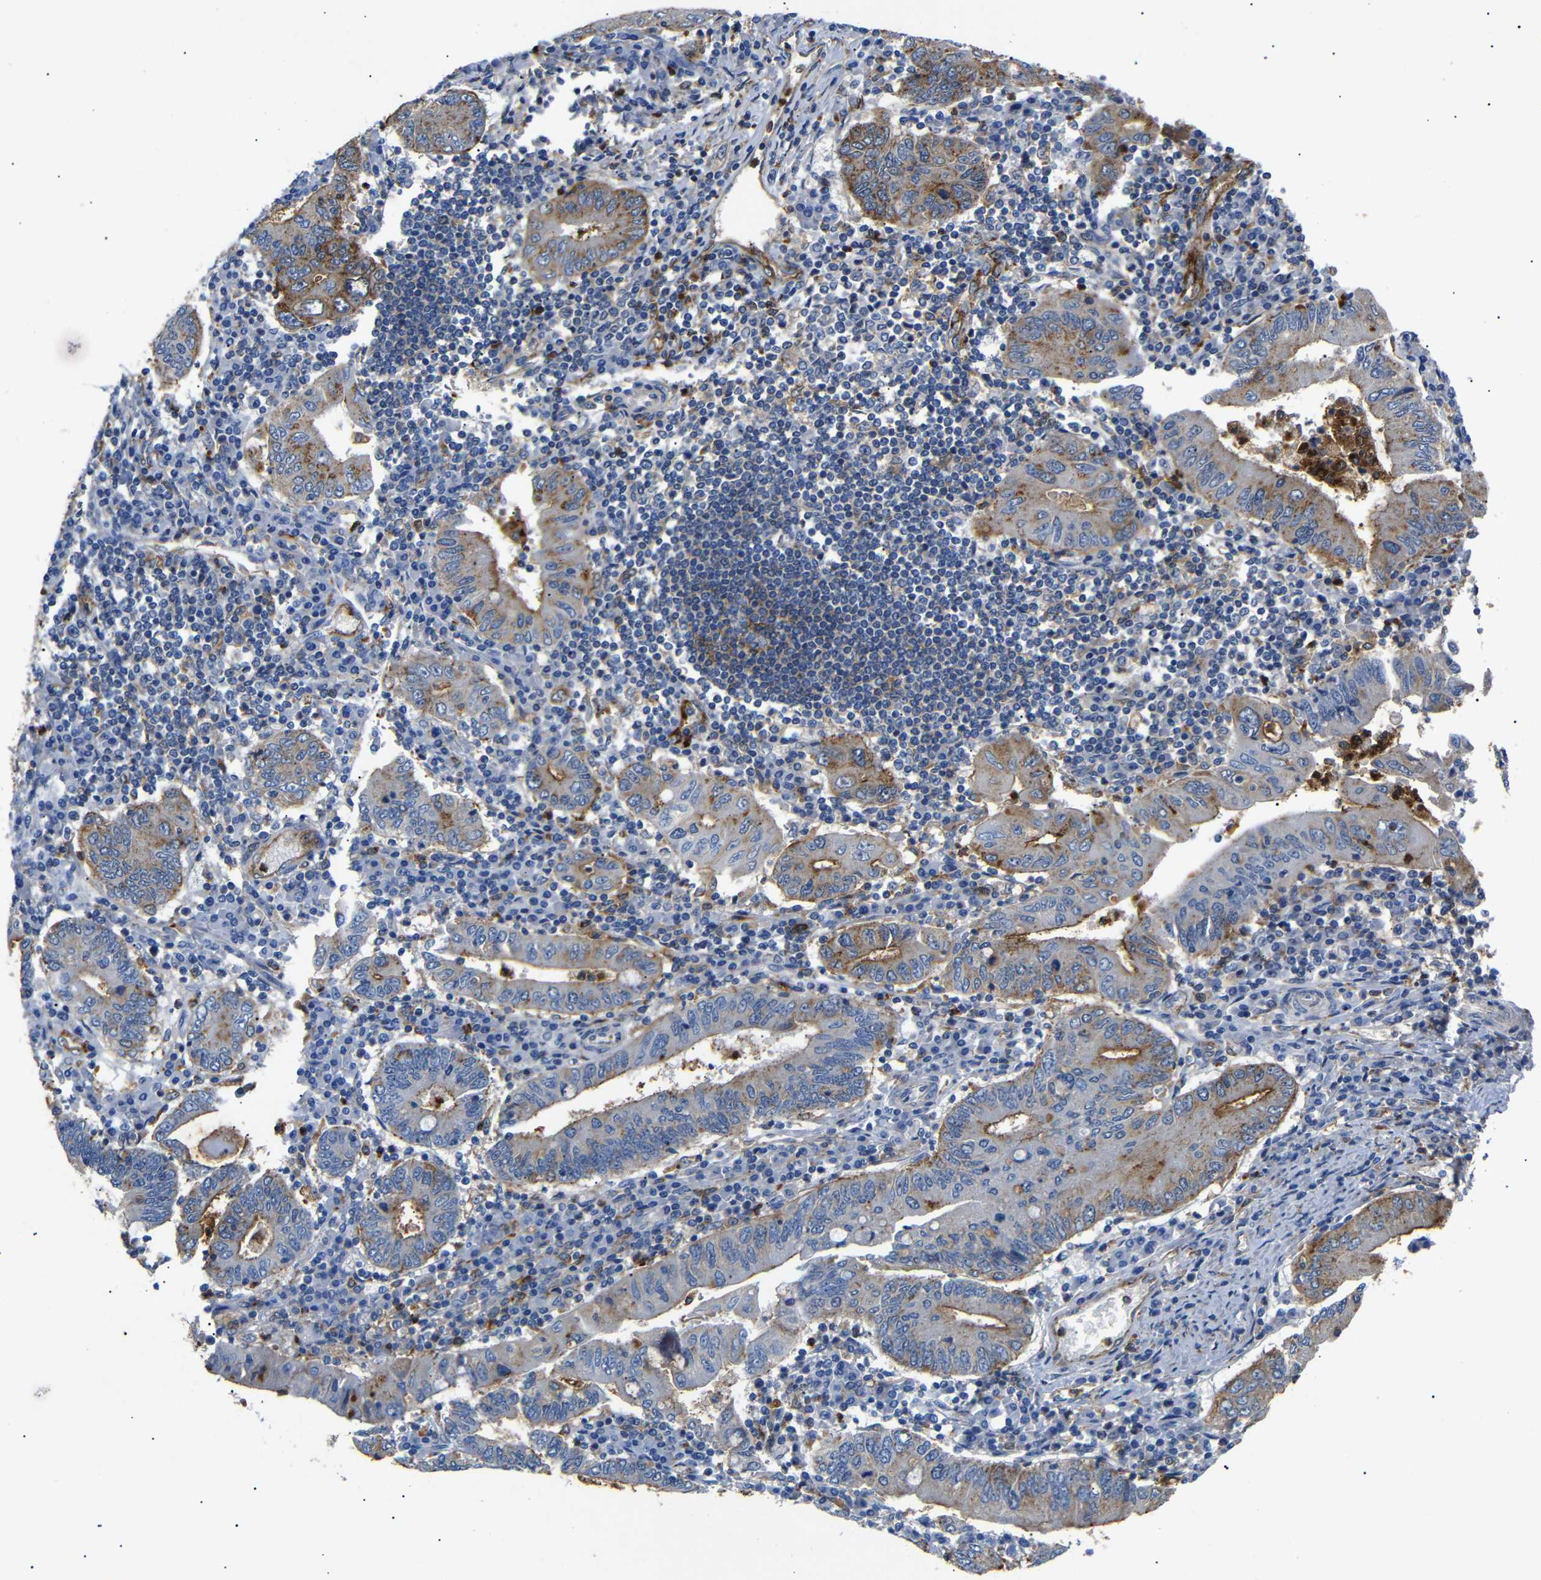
{"staining": {"intensity": "moderate", "quantity": "<25%", "location": "cytoplasmic/membranous"}, "tissue": "stomach cancer", "cell_type": "Tumor cells", "image_type": "cancer", "snomed": [{"axis": "morphology", "description": "Normal tissue, NOS"}, {"axis": "morphology", "description": "Adenocarcinoma, NOS"}, {"axis": "topography", "description": "Esophagus"}, {"axis": "topography", "description": "Stomach, upper"}, {"axis": "topography", "description": "Peripheral nerve tissue"}], "caption": "Immunohistochemistry photomicrograph of stomach cancer stained for a protein (brown), which displays low levels of moderate cytoplasmic/membranous positivity in approximately <25% of tumor cells.", "gene": "SDCBP", "patient": {"sex": "male", "age": 62}}